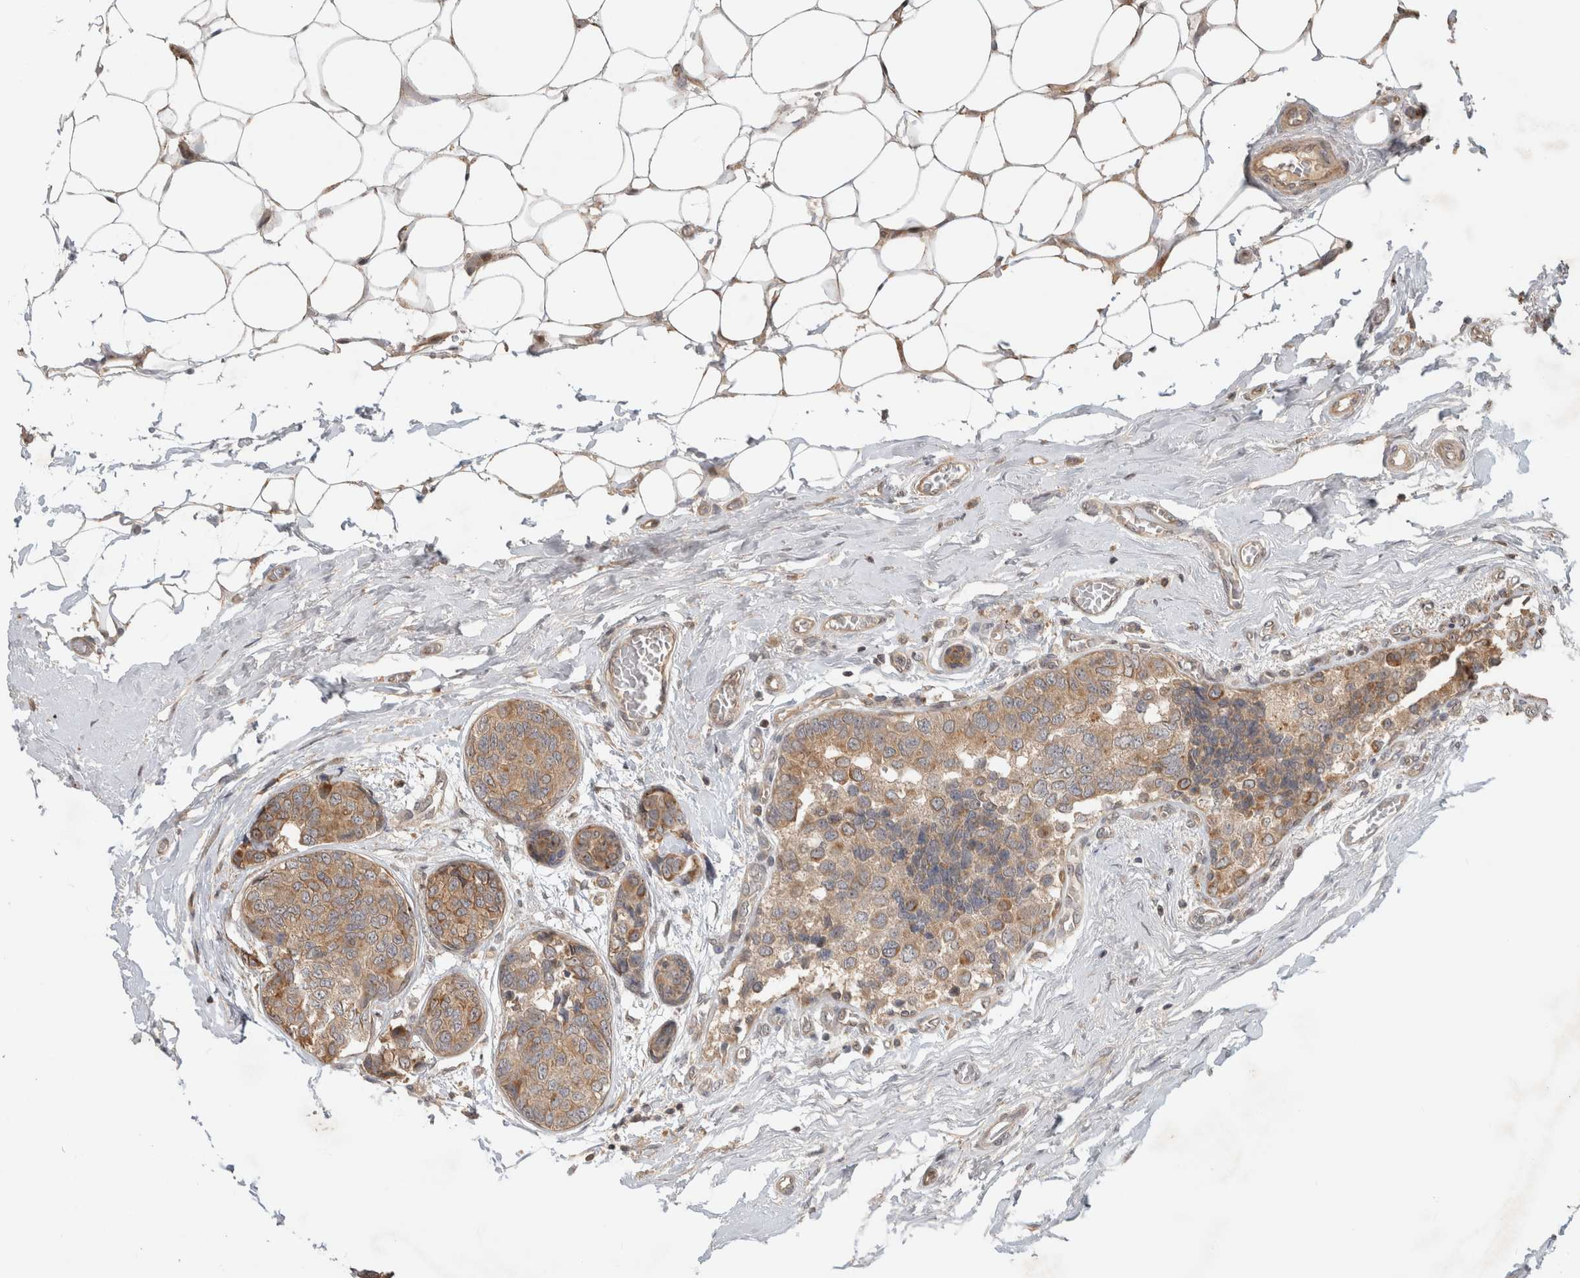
{"staining": {"intensity": "moderate", "quantity": ">75%", "location": "cytoplasmic/membranous"}, "tissue": "breast cancer", "cell_type": "Tumor cells", "image_type": "cancer", "snomed": [{"axis": "morphology", "description": "Normal tissue, NOS"}, {"axis": "morphology", "description": "Duct carcinoma"}, {"axis": "topography", "description": "Breast"}], "caption": "Protein positivity by IHC displays moderate cytoplasmic/membranous staining in approximately >75% of tumor cells in breast invasive ductal carcinoma.", "gene": "PITPNC1", "patient": {"sex": "female", "age": 43}}